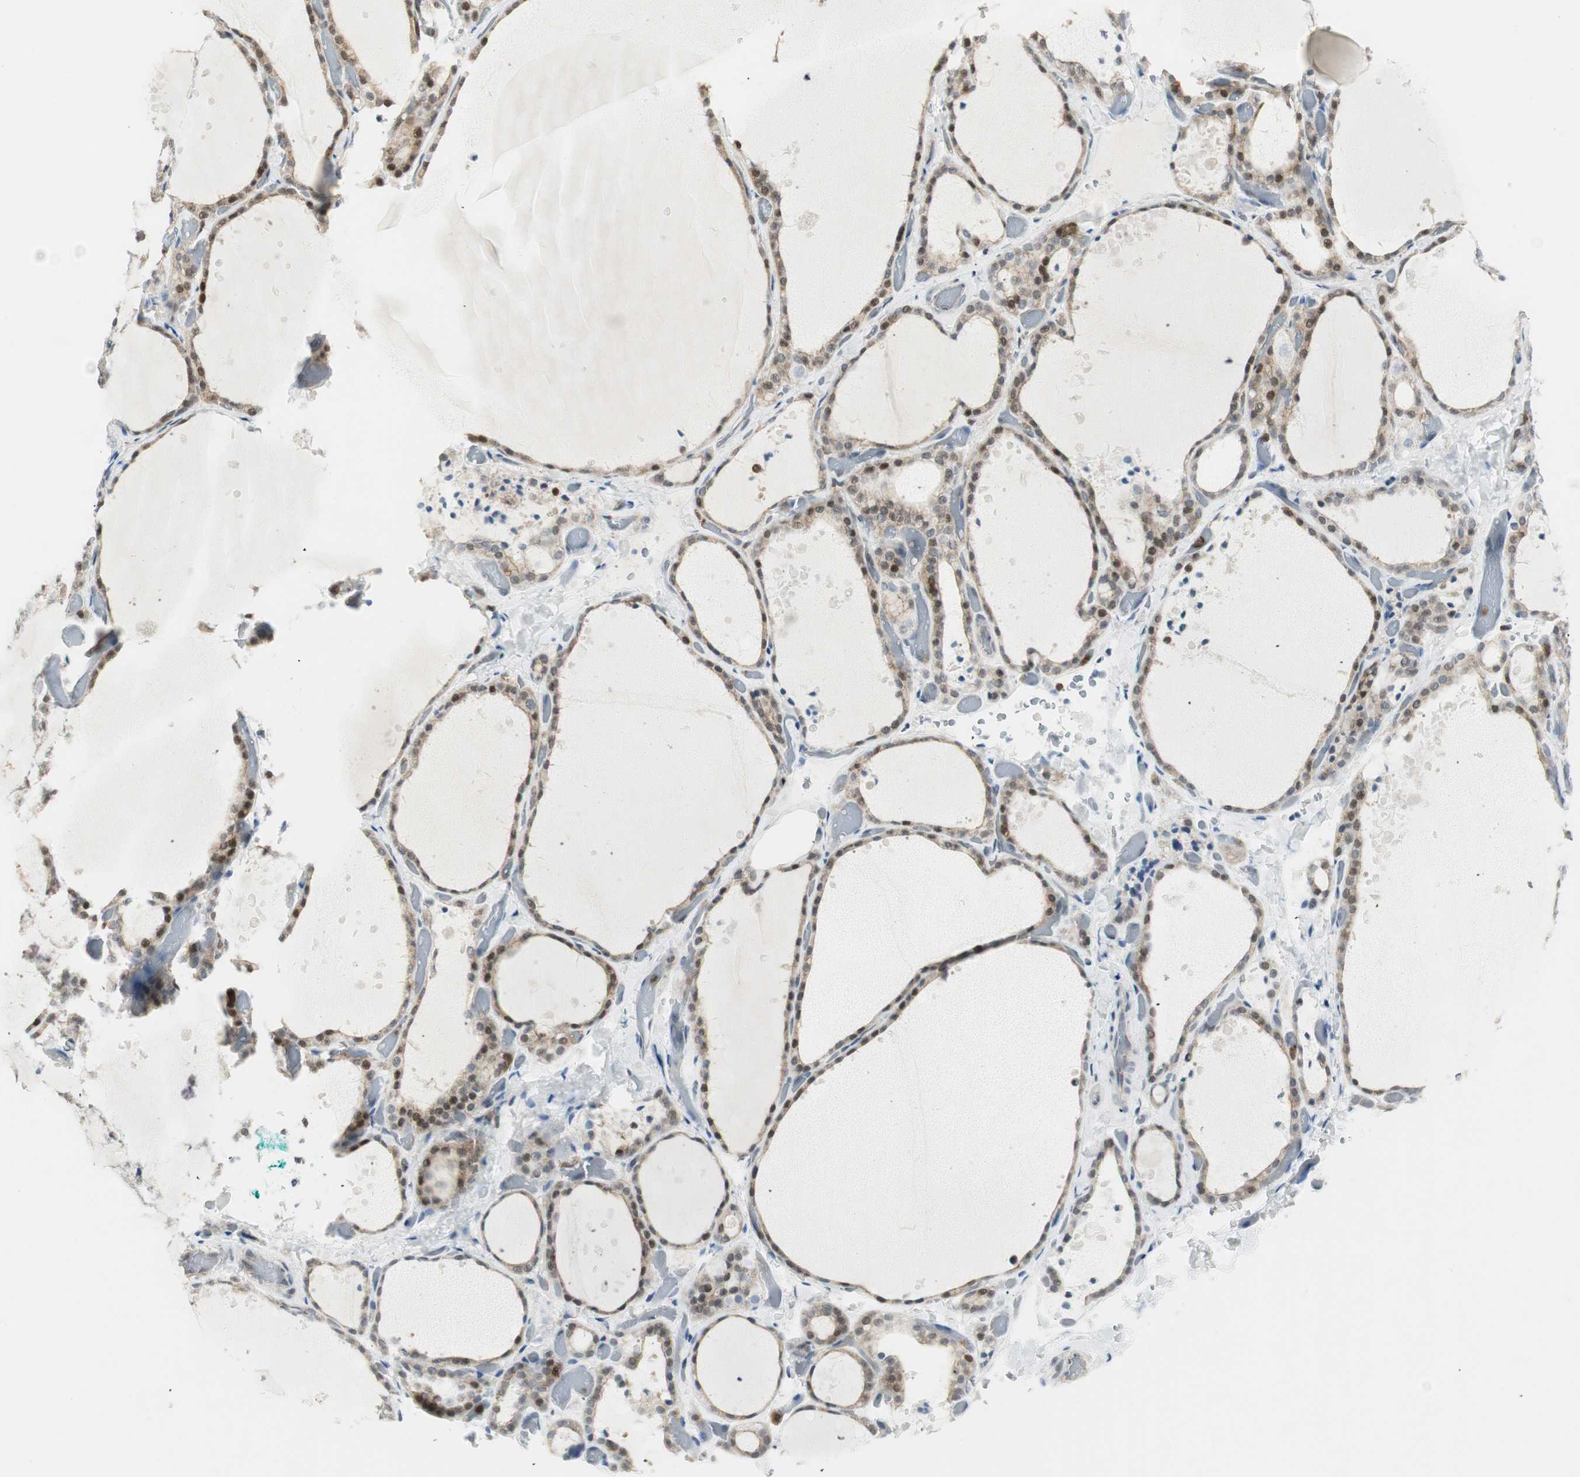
{"staining": {"intensity": "moderate", "quantity": ">75%", "location": "cytoplasmic/membranous"}, "tissue": "thyroid gland", "cell_type": "Glandular cells", "image_type": "normal", "snomed": [{"axis": "morphology", "description": "Normal tissue, NOS"}, {"axis": "topography", "description": "Thyroid gland"}], "caption": "There is medium levels of moderate cytoplasmic/membranous expression in glandular cells of unremarkable thyroid gland, as demonstrated by immunohistochemical staining (brown color).", "gene": "PPP1CA", "patient": {"sex": "female", "age": 44}}